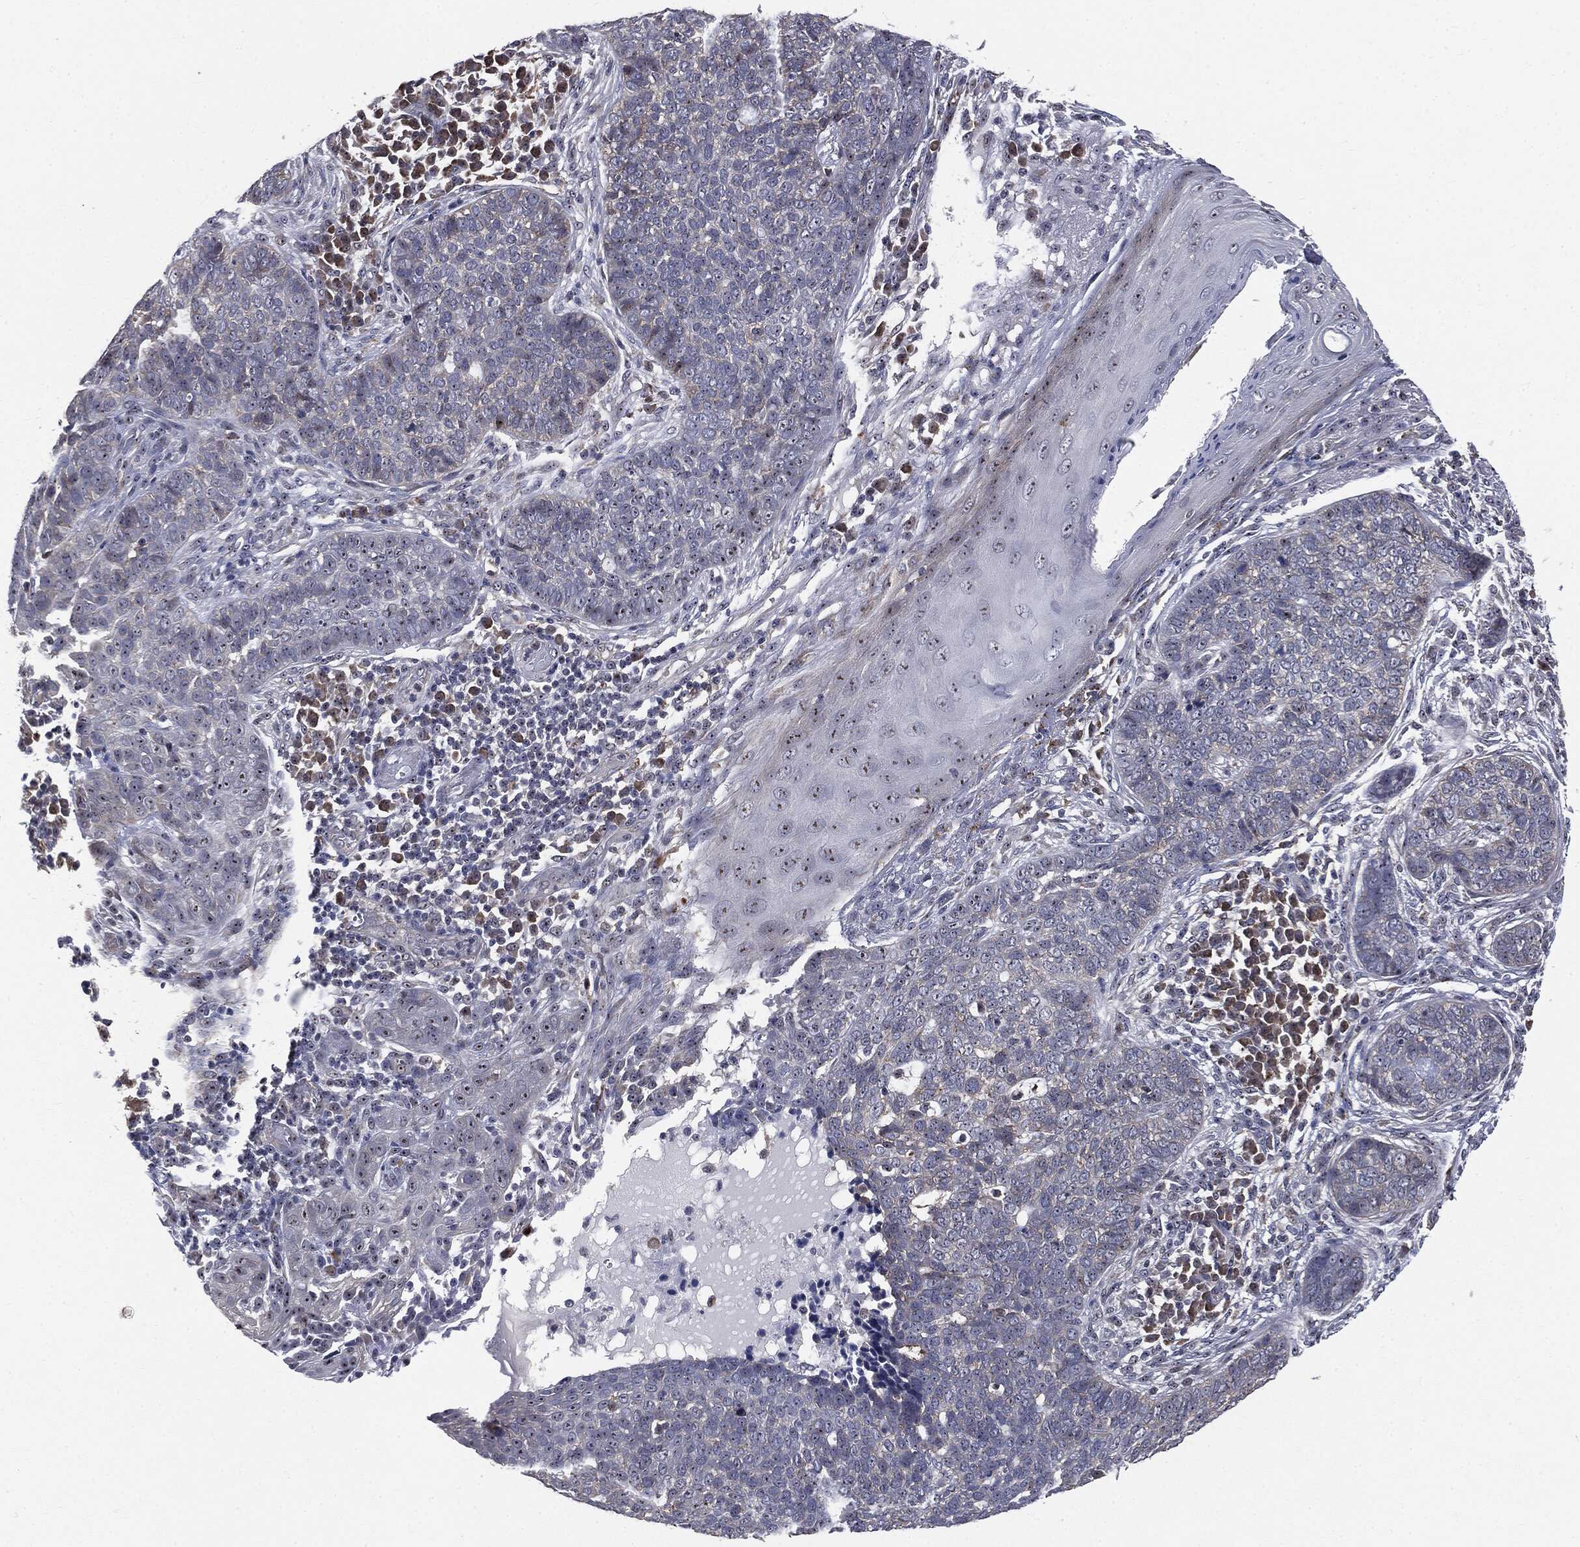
{"staining": {"intensity": "negative", "quantity": "none", "location": "none"}, "tissue": "skin cancer", "cell_type": "Tumor cells", "image_type": "cancer", "snomed": [{"axis": "morphology", "description": "Basal cell carcinoma"}, {"axis": "topography", "description": "Skin"}], "caption": "This is a photomicrograph of immunohistochemistry (IHC) staining of skin cancer, which shows no expression in tumor cells.", "gene": "TRMT1L", "patient": {"sex": "female", "age": 69}}